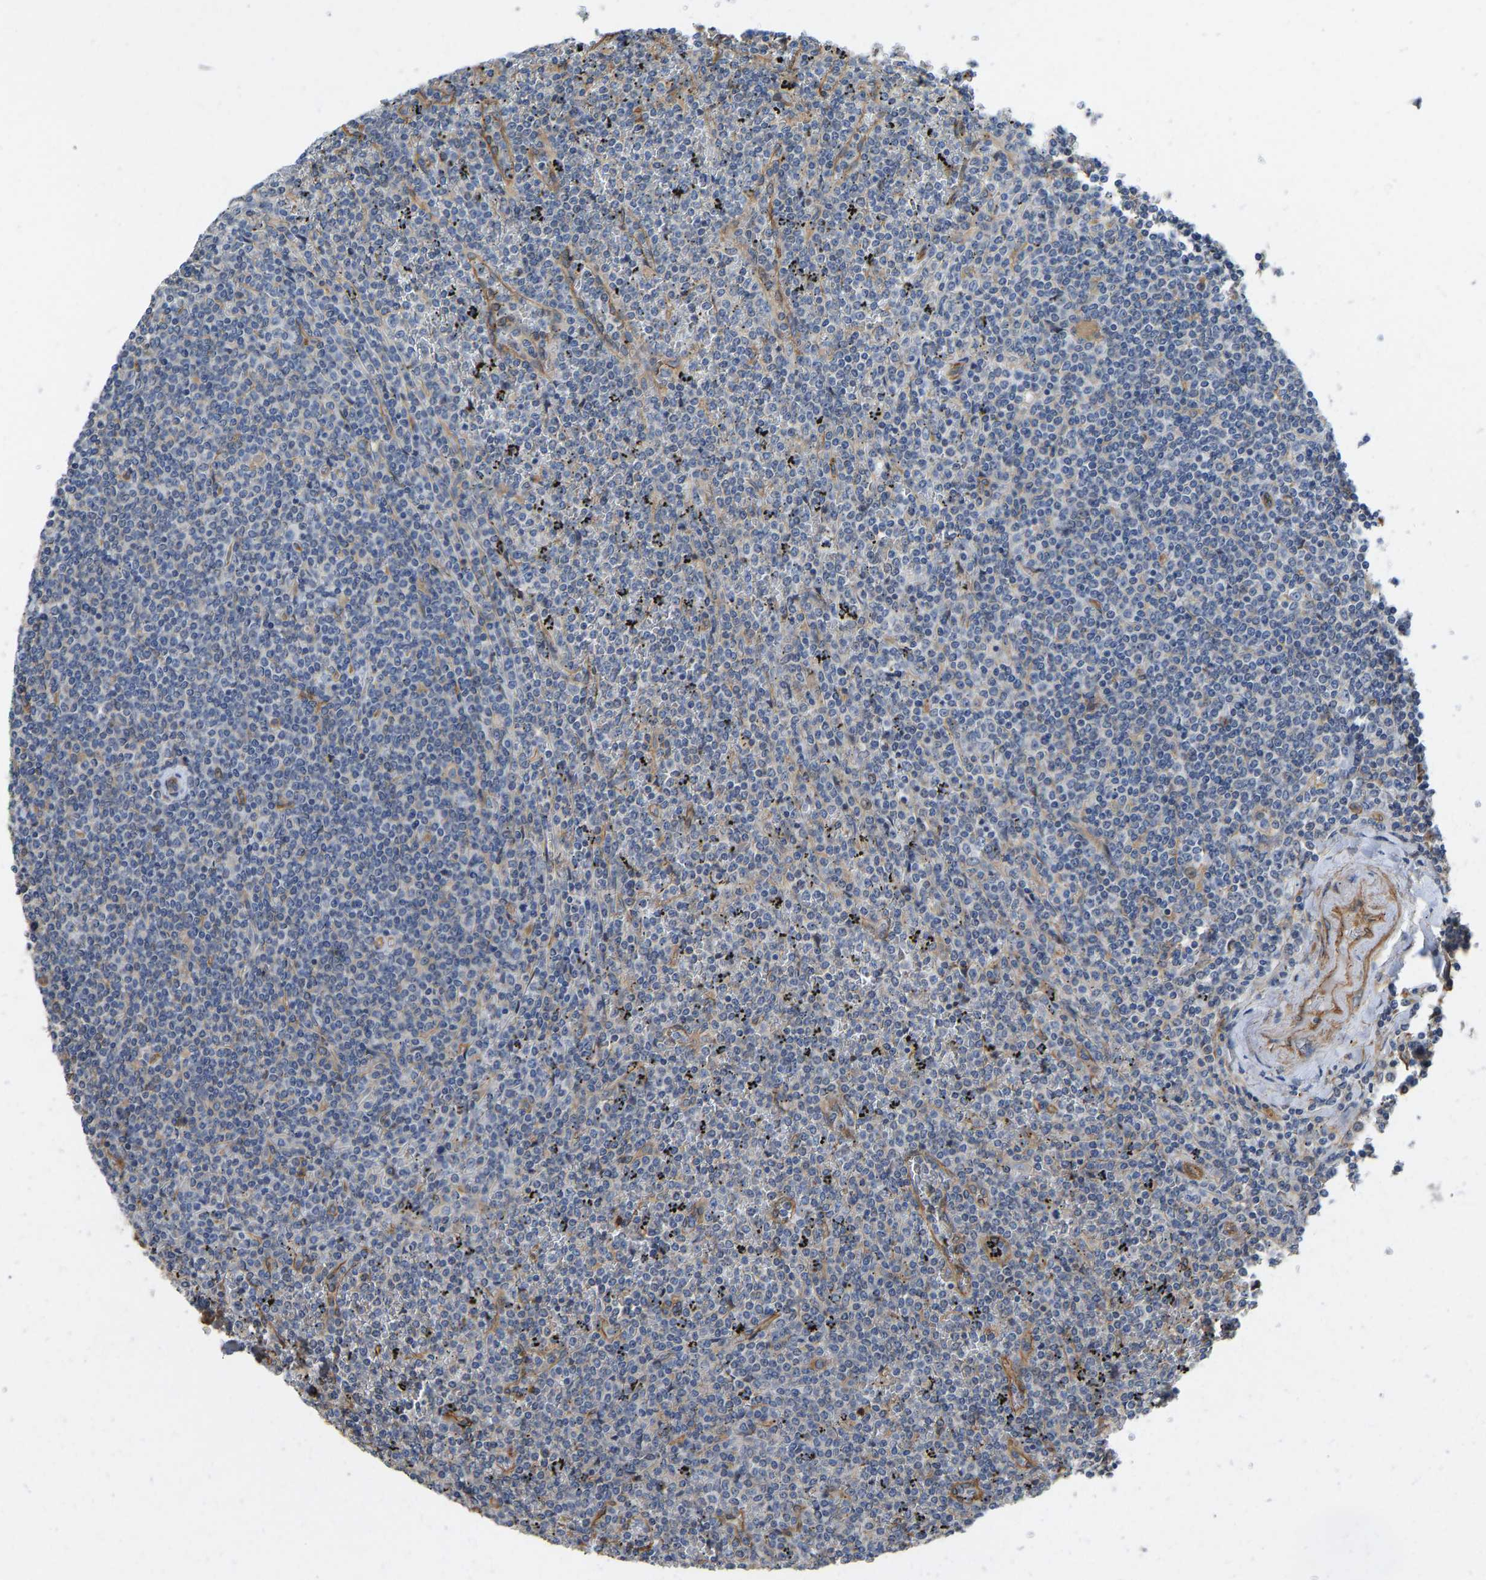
{"staining": {"intensity": "negative", "quantity": "none", "location": "none"}, "tissue": "lymphoma", "cell_type": "Tumor cells", "image_type": "cancer", "snomed": [{"axis": "morphology", "description": "Malignant lymphoma, non-Hodgkin's type, Low grade"}, {"axis": "topography", "description": "Spleen"}], "caption": "There is no significant staining in tumor cells of low-grade malignant lymphoma, non-Hodgkin's type.", "gene": "ELMO2", "patient": {"sex": "female", "age": 19}}